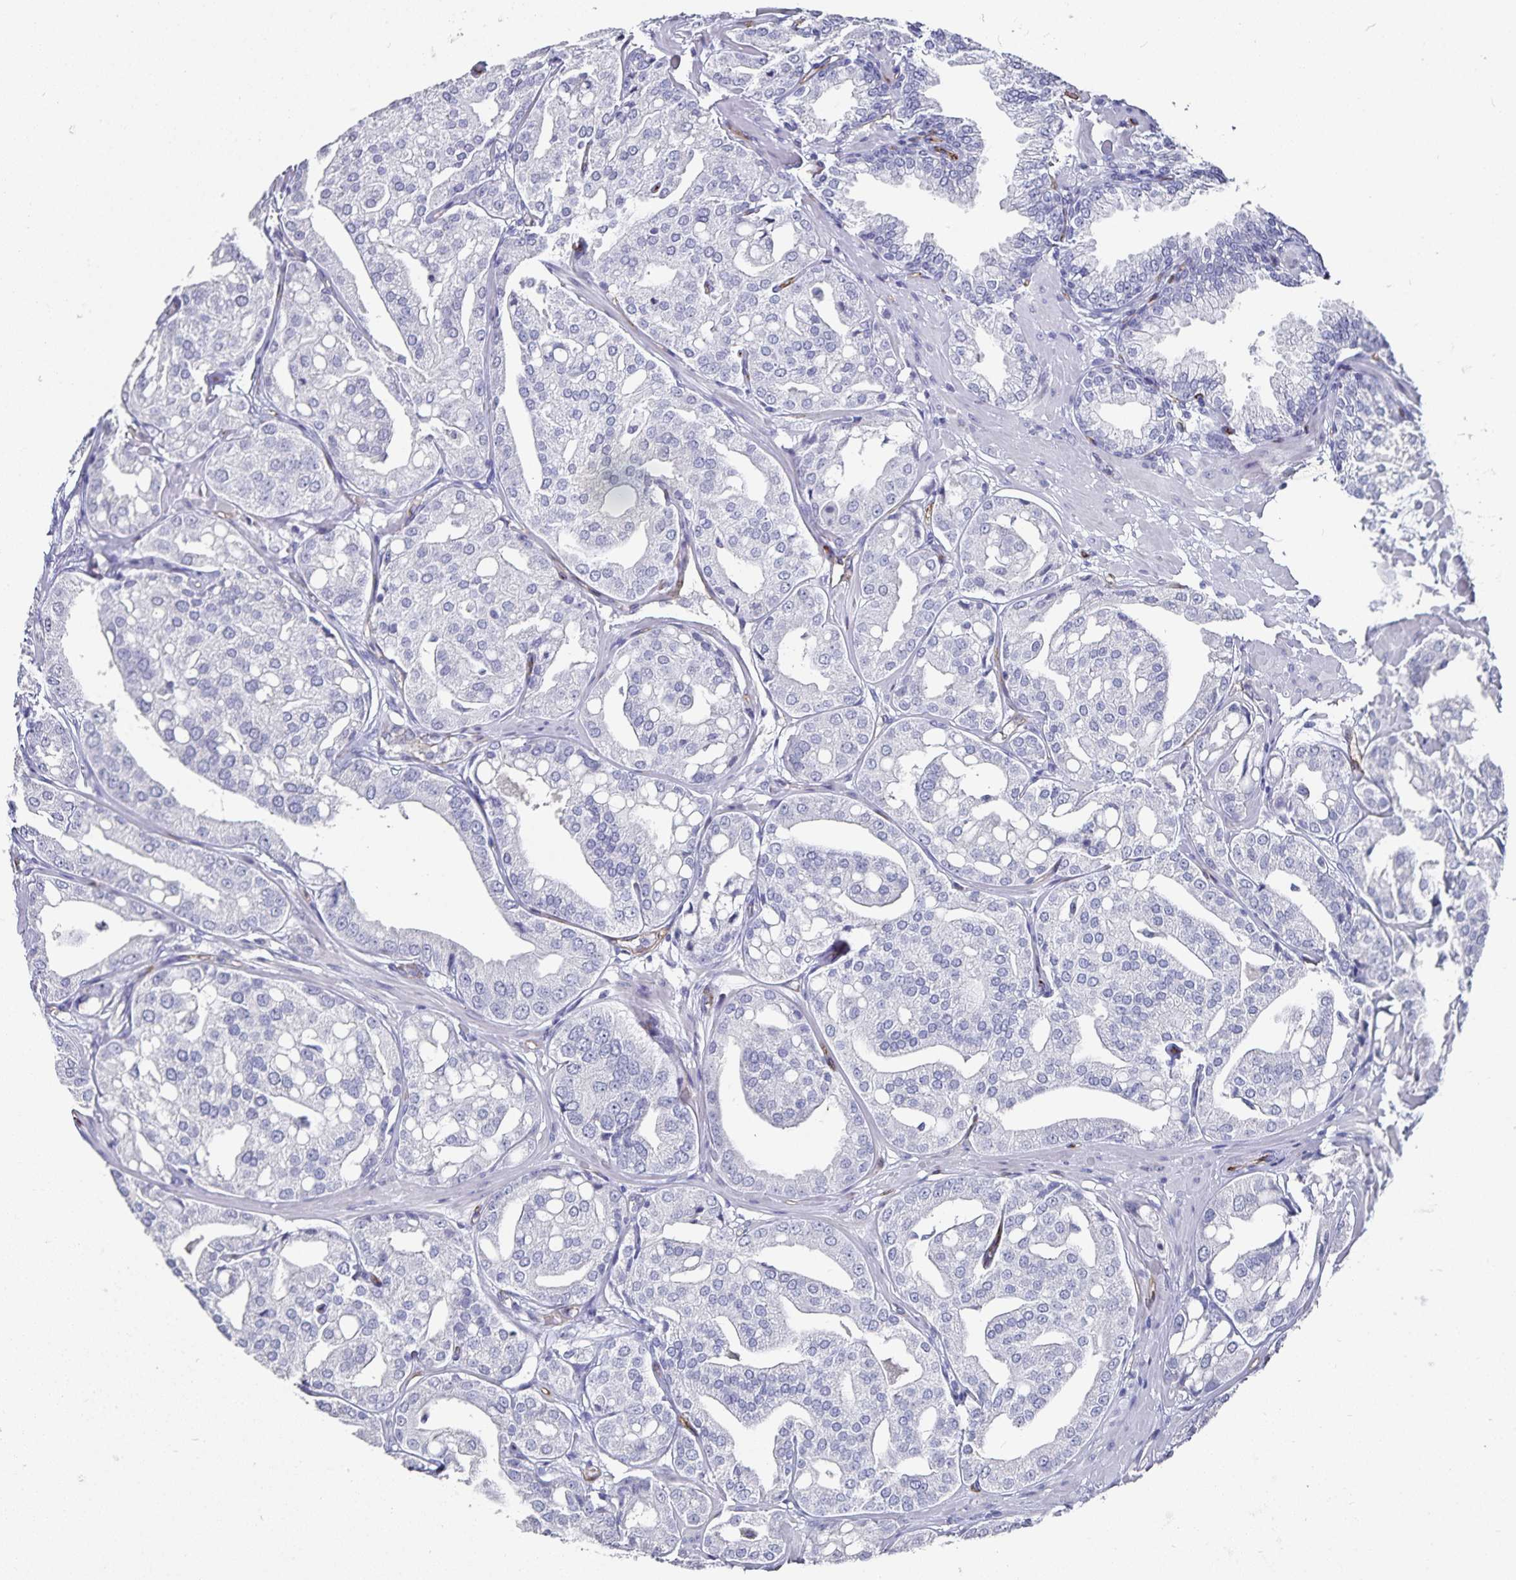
{"staining": {"intensity": "negative", "quantity": "none", "location": "none"}, "tissue": "renal cancer", "cell_type": "Tumor cells", "image_type": "cancer", "snomed": [{"axis": "morphology", "description": "Adenocarcinoma, NOS"}, {"axis": "topography", "description": "Urinary bladder"}], "caption": "Immunohistochemistry histopathology image of neoplastic tissue: renal cancer stained with DAB reveals no significant protein staining in tumor cells.", "gene": "PODXL", "patient": {"sex": "male", "age": 61}}